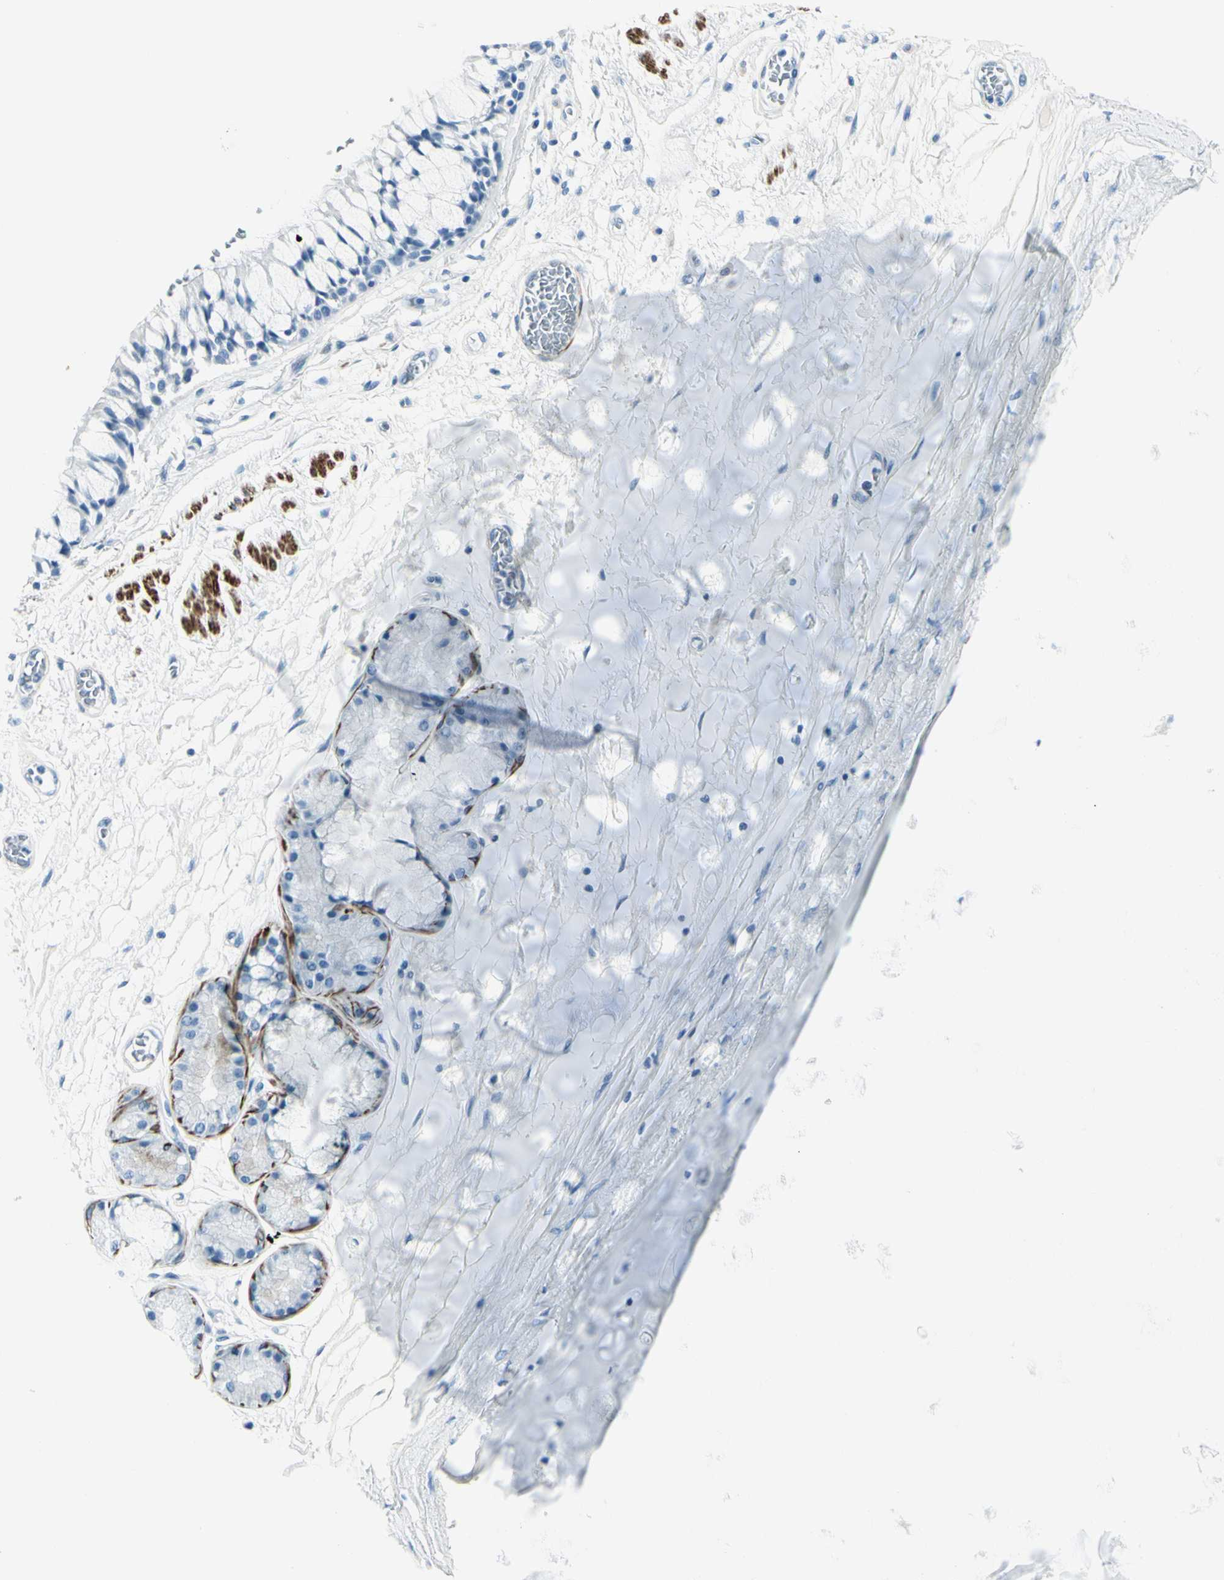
{"staining": {"intensity": "negative", "quantity": "none", "location": "none"}, "tissue": "bronchus", "cell_type": "Respiratory epithelial cells", "image_type": "normal", "snomed": [{"axis": "morphology", "description": "Normal tissue, NOS"}, {"axis": "topography", "description": "Bronchus"}], "caption": "An image of bronchus stained for a protein displays no brown staining in respiratory epithelial cells.", "gene": "CDH15", "patient": {"sex": "male", "age": 66}}